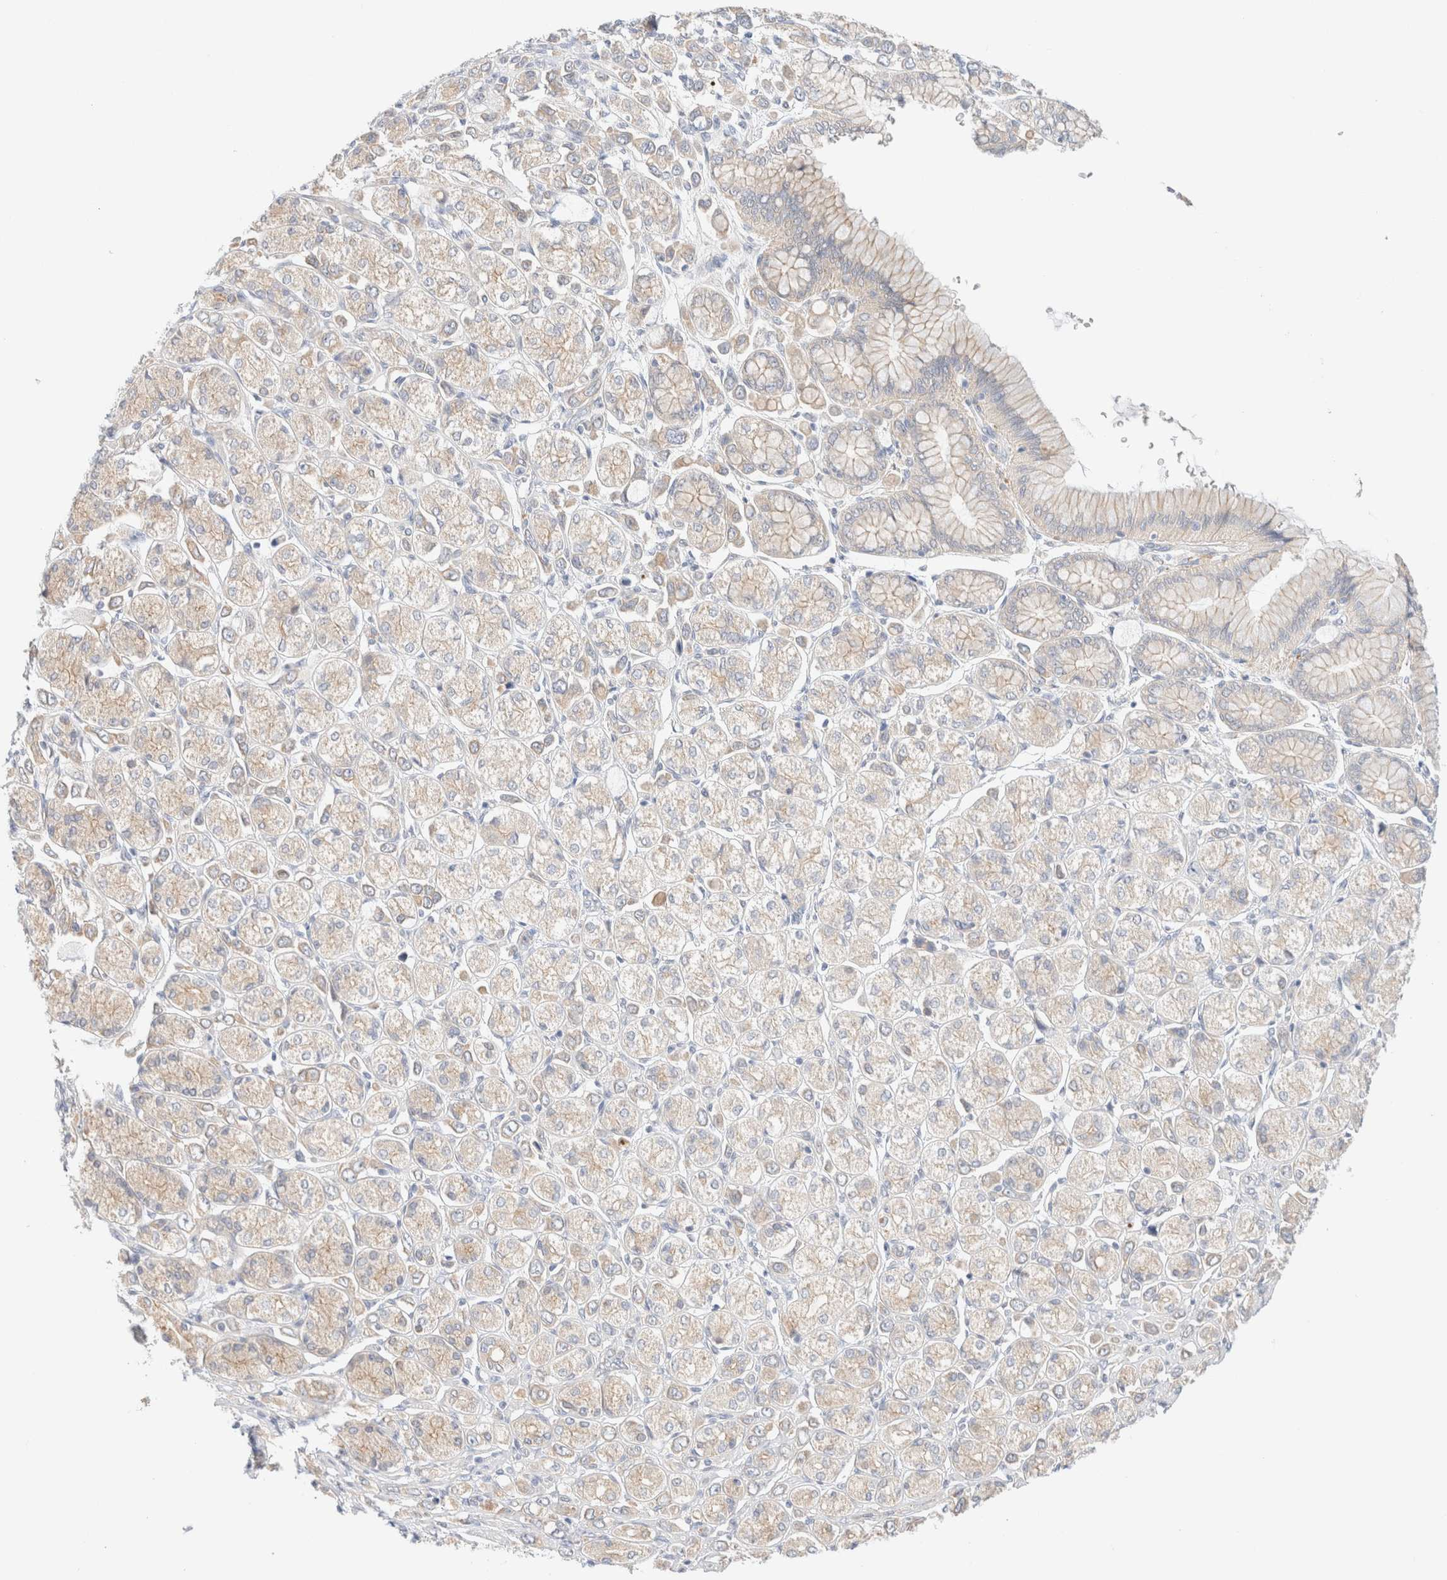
{"staining": {"intensity": "moderate", "quantity": "<25%", "location": "cytoplasmic/membranous"}, "tissue": "stomach cancer", "cell_type": "Tumor cells", "image_type": "cancer", "snomed": [{"axis": "morphology", "description": "Adenocarcinoma, NOS"}, {"axis": "topography", "description": "Stomach"}], "caption": "A low amount of moderate cytoplasmic/membranous expression is appreciated in approximately <25% of tumor cells in adenocarcinoma (stomach) tissue. The staining was performed using DAB, with brown indicating positive protein expression. Nuclei are stained blue with hematoxylin.", "gene": "UNC13B", "patient": {"sex": "female", "age": 65}}